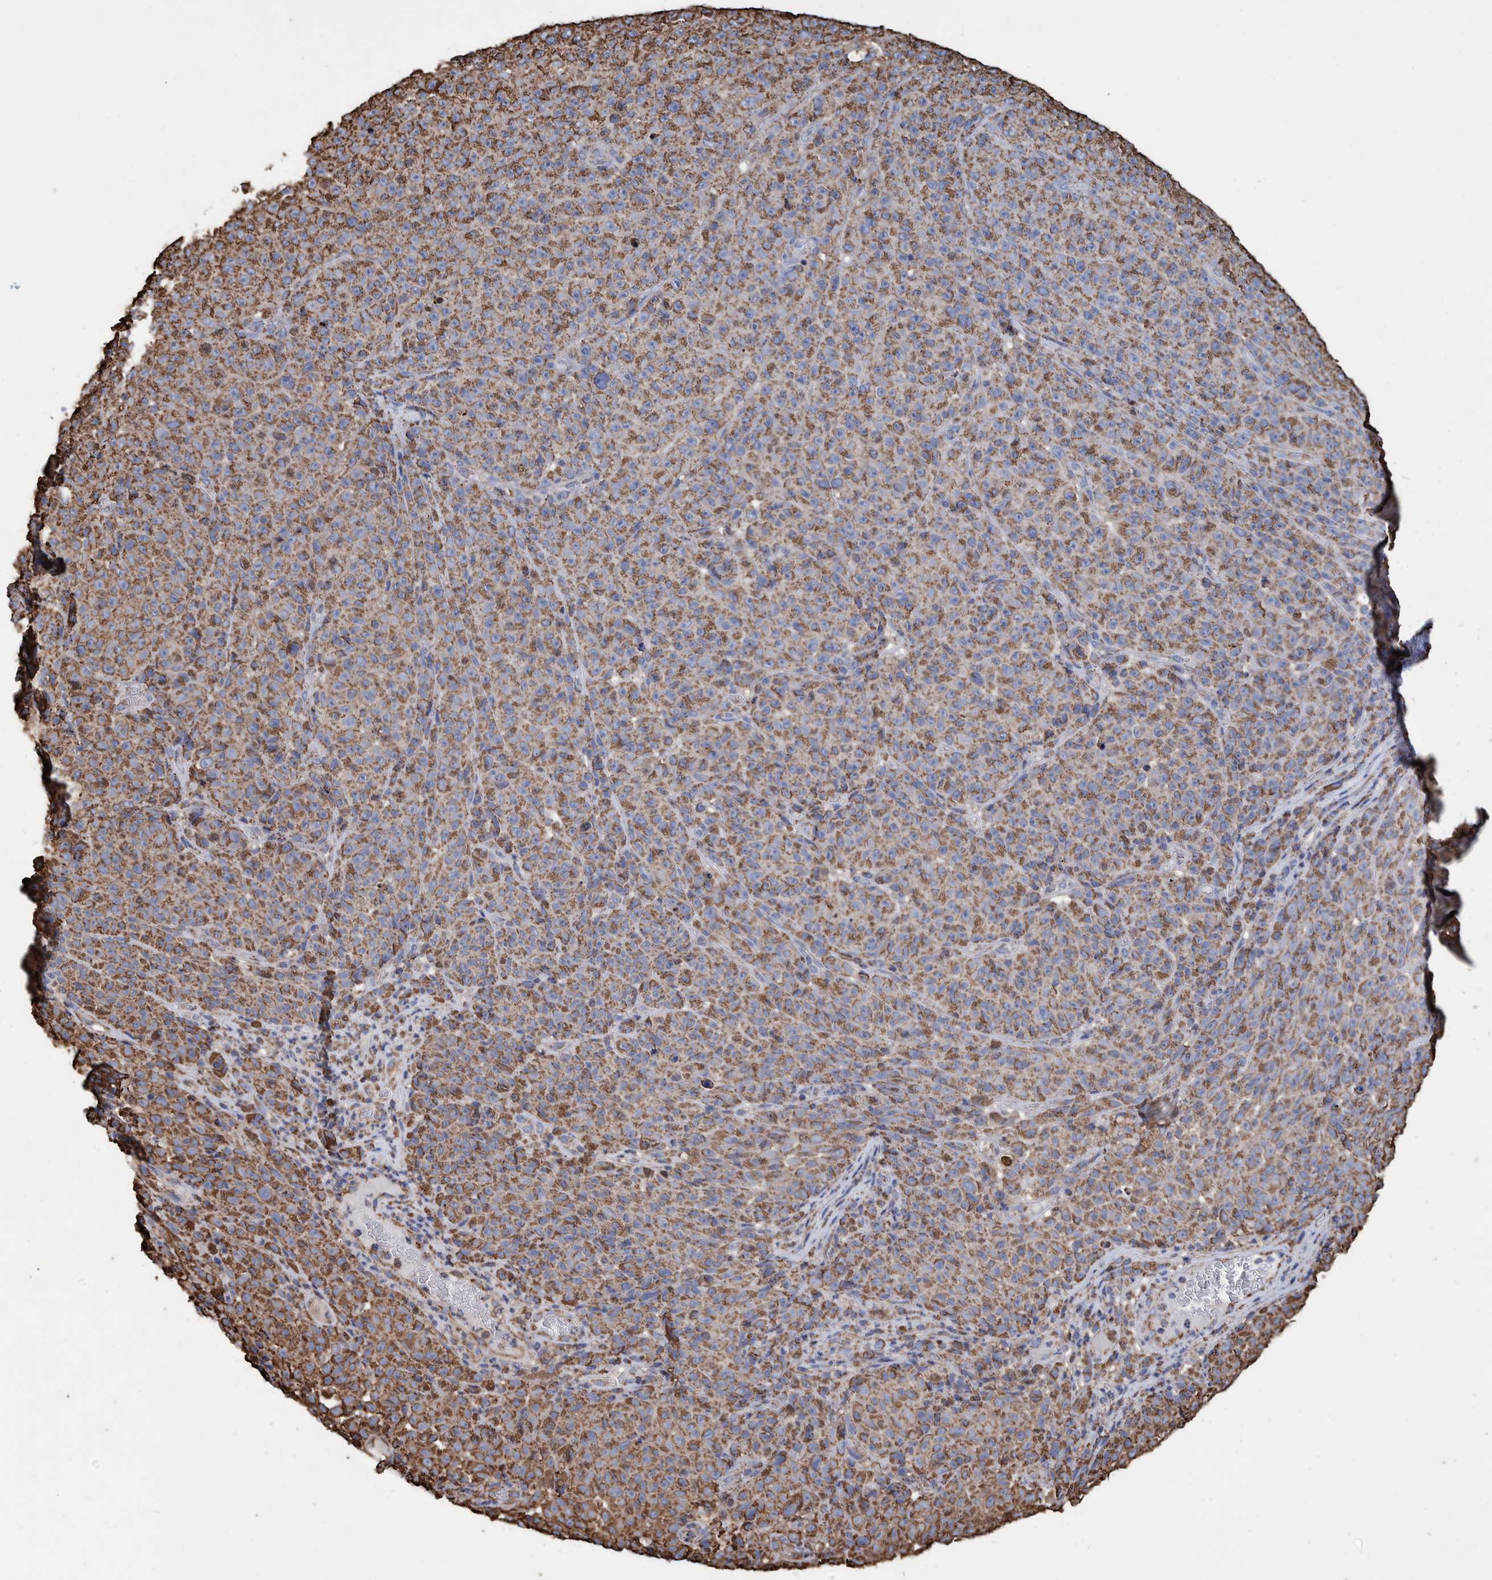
{"staining": {"intensity": "strong", "quantity": ">75%", "location": "cytoplasmic/membranous"}, "tissue": "melanoma", "cell_type": "Tumor cells", "image_type": "cancer", "snomed": [{"axis": "morphology", "description": "Malignant melanoma, NOS"}, {"axis": "topography", "description": "Skin"}], "caption": "Melanoma was stained to show a protein in brown. There is high levels of strong cytoplasmic/membranous positivity in approximately >75% of tumor cells. Using DAB (3,3'-diaminobenzidine) (brown) and hematoxylin (blue) stains, captured at high magnification using brightfield microscopy.", "gene": "VPS26C", "patient": {"sex": "female", "age": 82}}